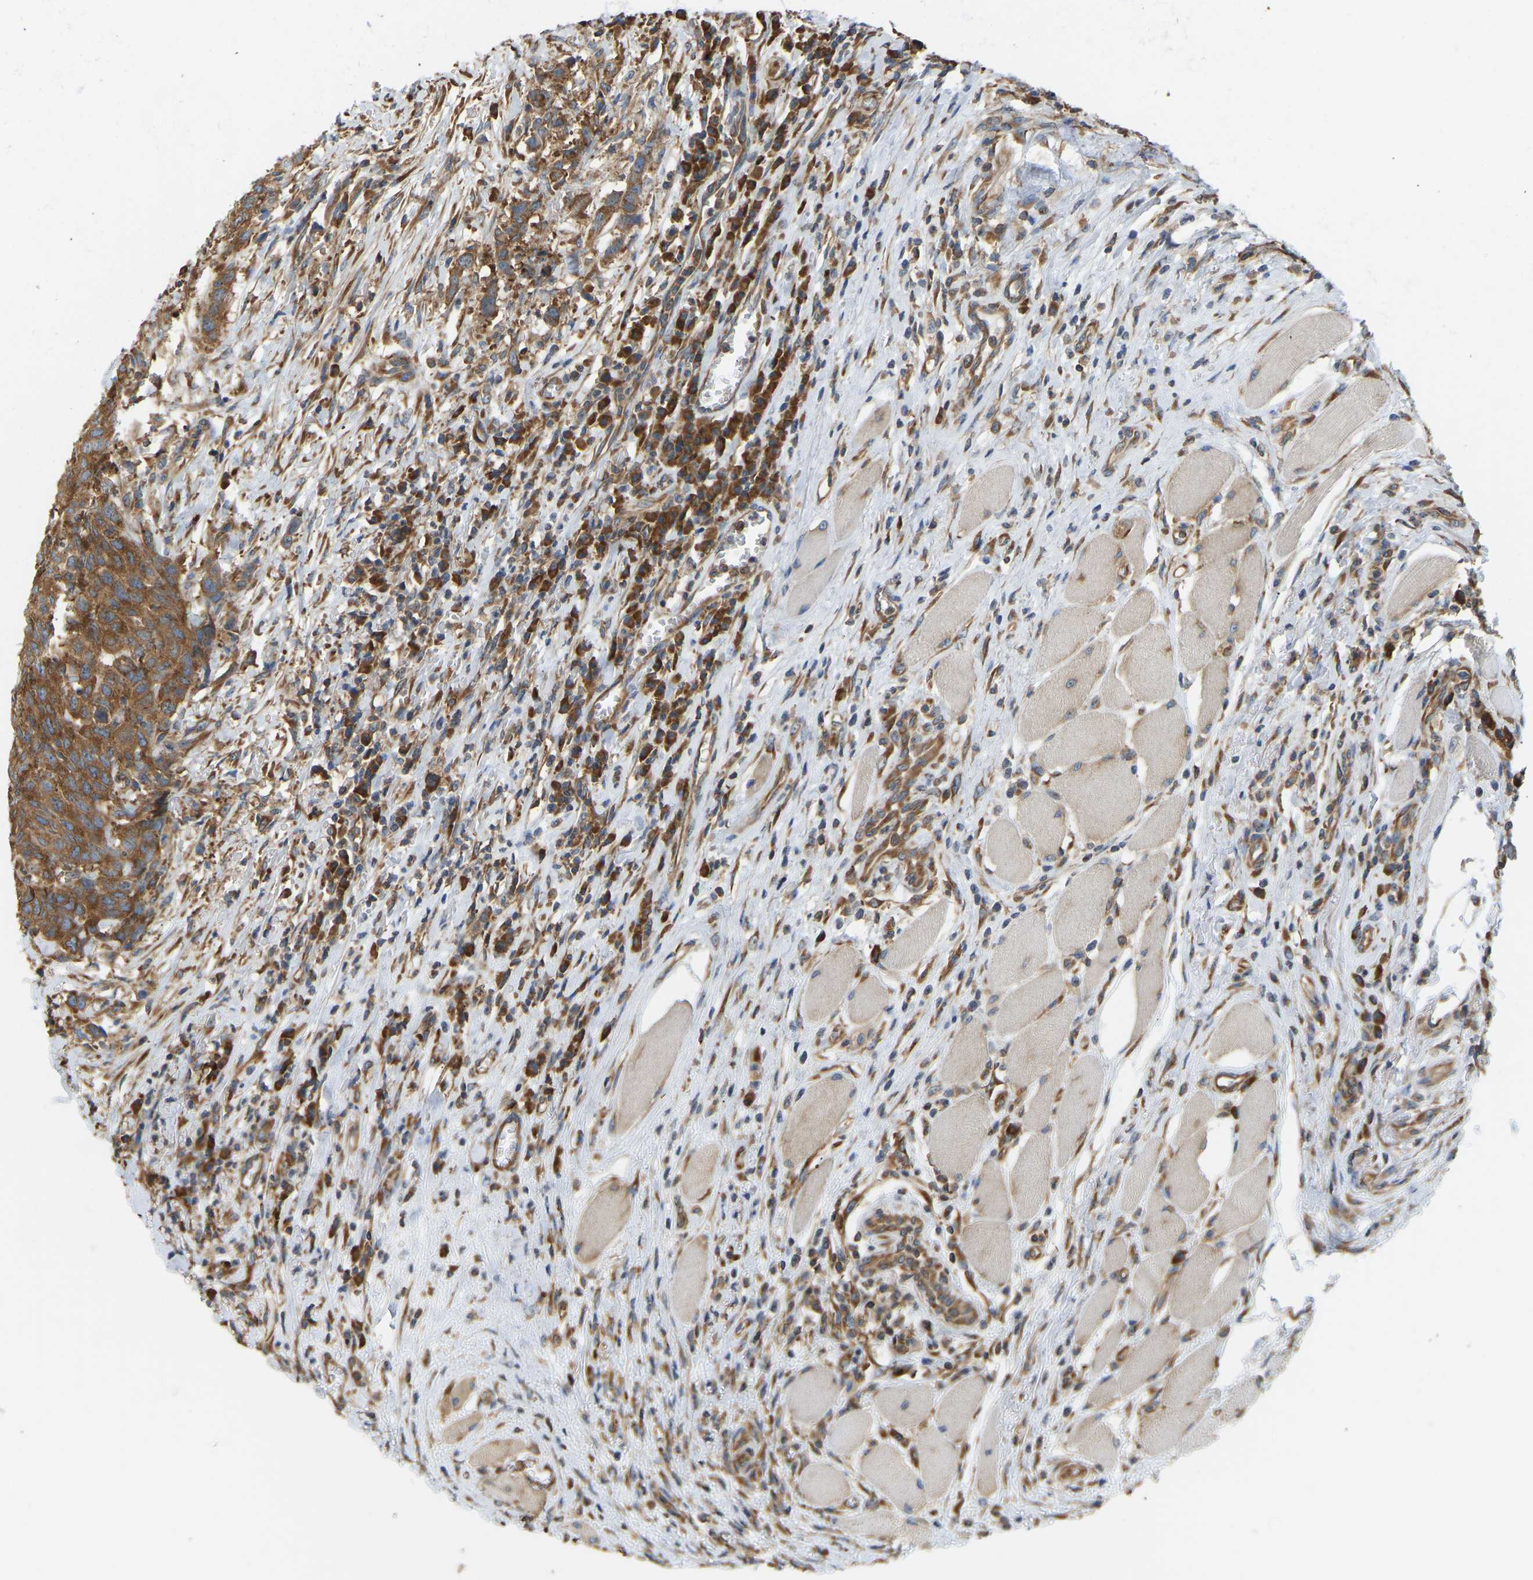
{"staining": {"intensity": "moderate", "quantity": ">75%", "location": "cytoplasmic/membranous"}, "tissue": "head and neck cancer", "cell_type": "Tumor cells", "image_type": "cancer", "snomed": [{"axis": "morphology", "description": "Squamous cell carcinoma, NOS"}, {"axis": "topography", "description": "Head-Neck"}], "caption": "This image displays immunohistochemistry staining of human head and neck squamous cell carcinoma, with medium moderate cytoplasmic/membranous staining in about >75% of tumor cells.", "gene": "RPS6KB2", "patient": {"sex": "male", "age": 66}}